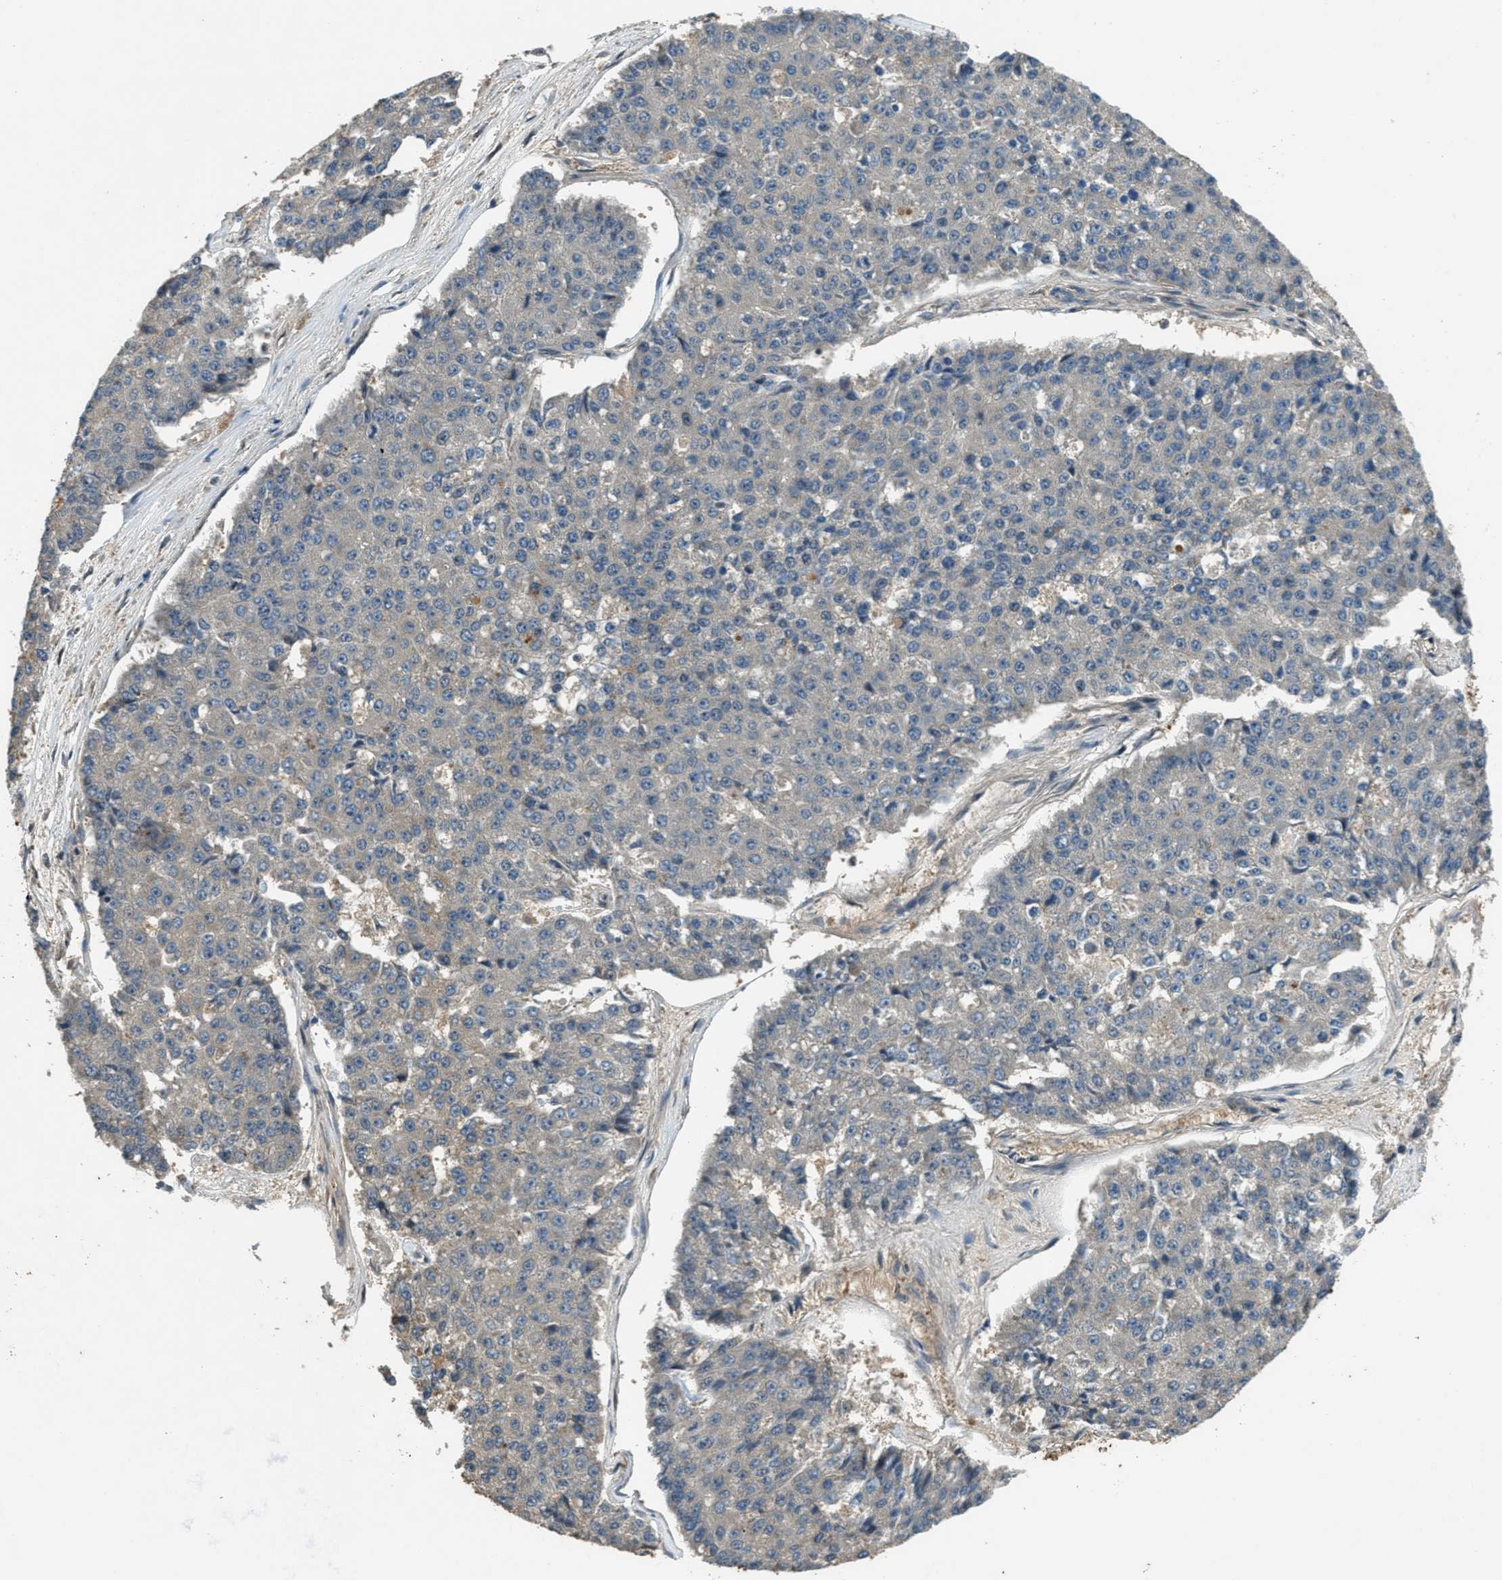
{"staining": {"intensity": "weak", "quantity": "<25%", "location": "cytoplasmic/membranous"}, "tissue": "pancreatic cancer", "cell_type": "Tumor cells", "image_type": "cancer", "snomed": [{"axis": "morphology", "description": "Adenocarcinoma, NOS"}, {"axis": "topography", "description": "Pancreas"}], "caption": "There is no significant positivity in tumor cells of pancreatic adenocarcinoma.", "gene": "DUSP6", "patient": {"sex": "male", "age": 50}}